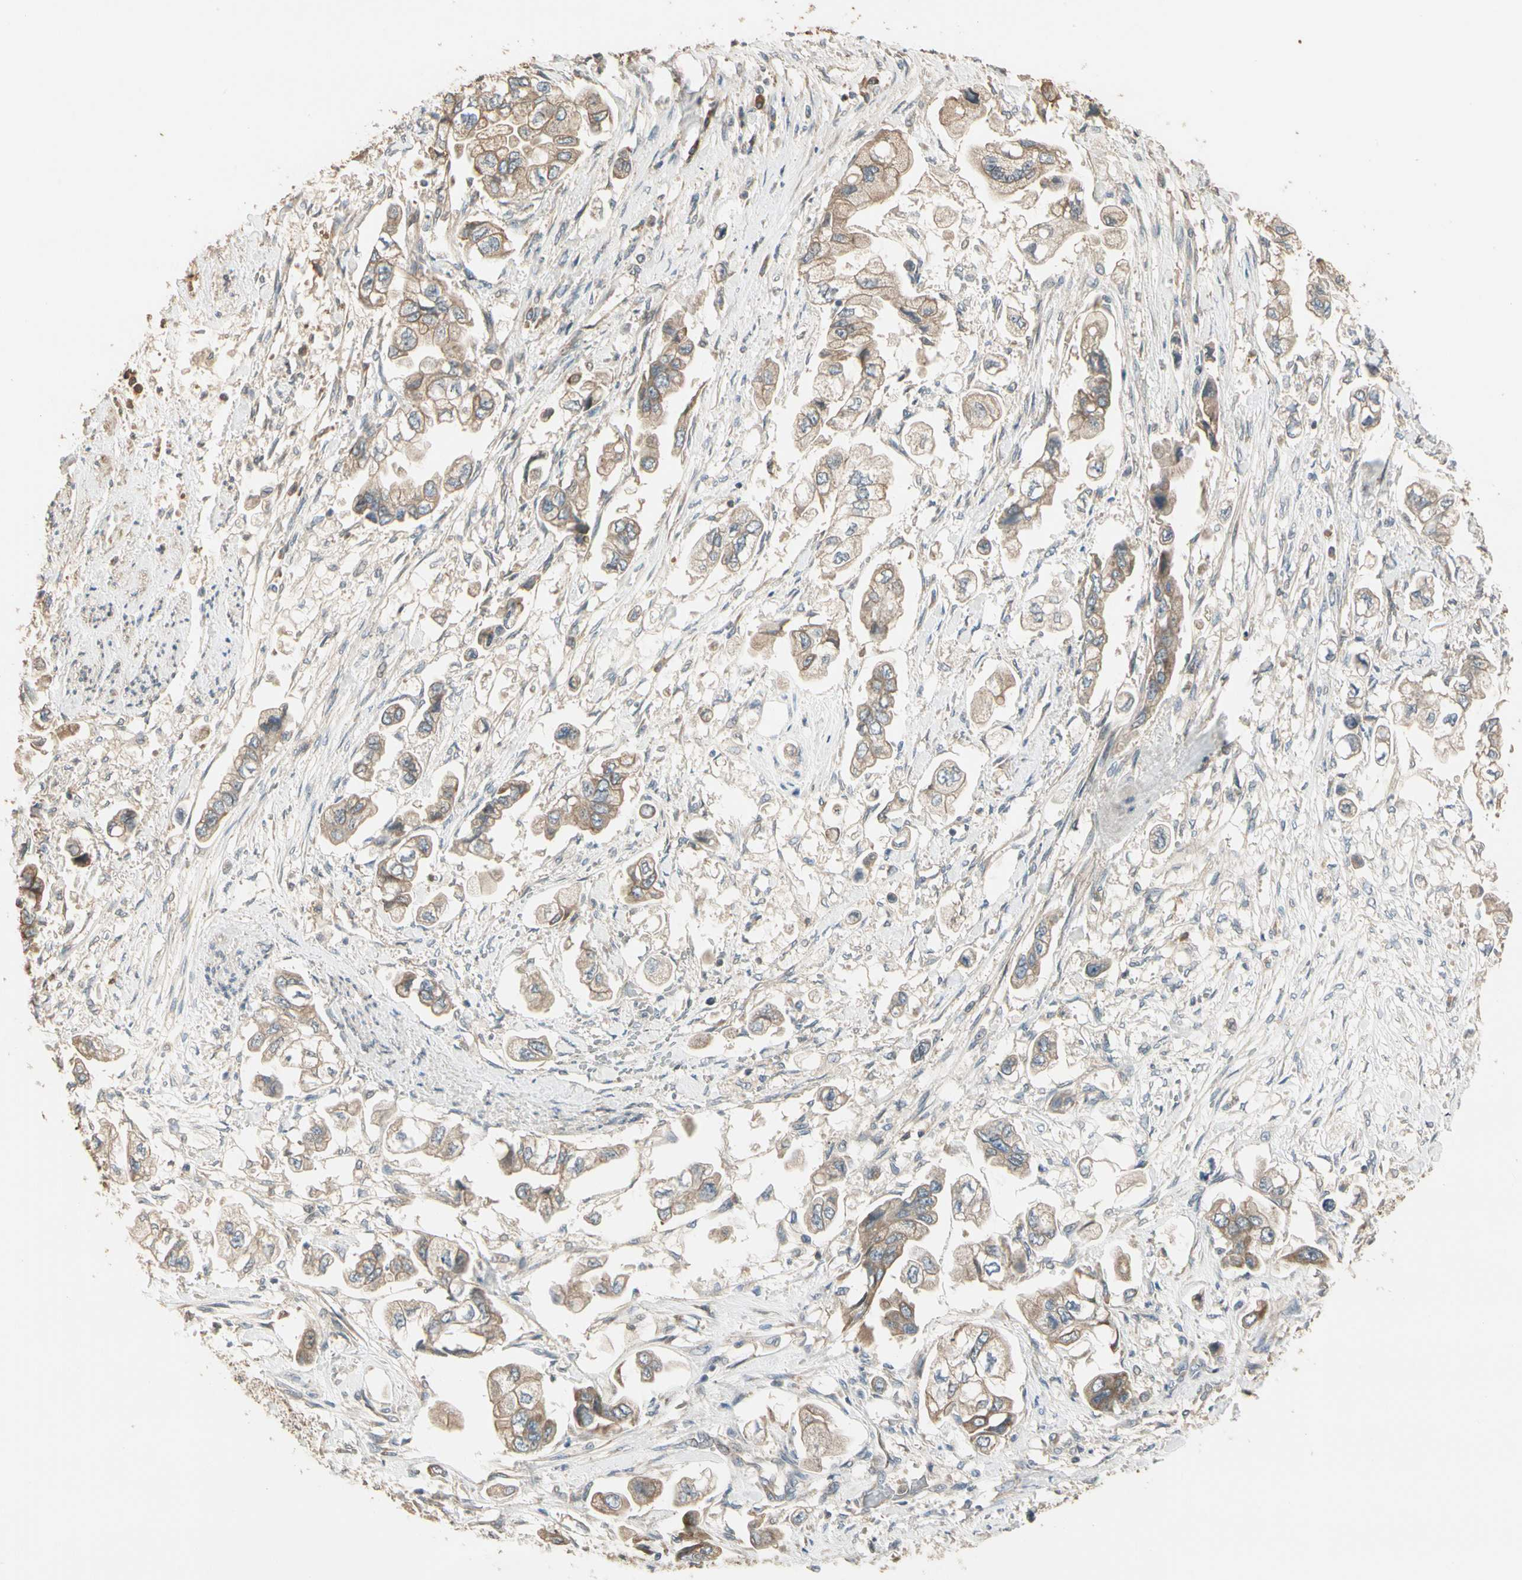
{"staining": {"intensity": "moderate", "quantity": ">75%", "location": "cytoplasmic/membranous"}, "tissue": "stomach cancer", "cell_type": "Tumor cells", "image_type": "cancer", "snomed": [{"axis": "morphology", "description": "Adenocarcinoma, NOS"}, {"axis": "topography", "description": "Stomach"}], "caption": "The micrograph shows immunohistochemical staining of adenocarcinoma (stomach). There is moderate cytoplasmic/membranous staining is identified in approximately >75% of tumor cells.", "gene": "TNFRSF21", "patient": {"sex": "male", "age": 62}}